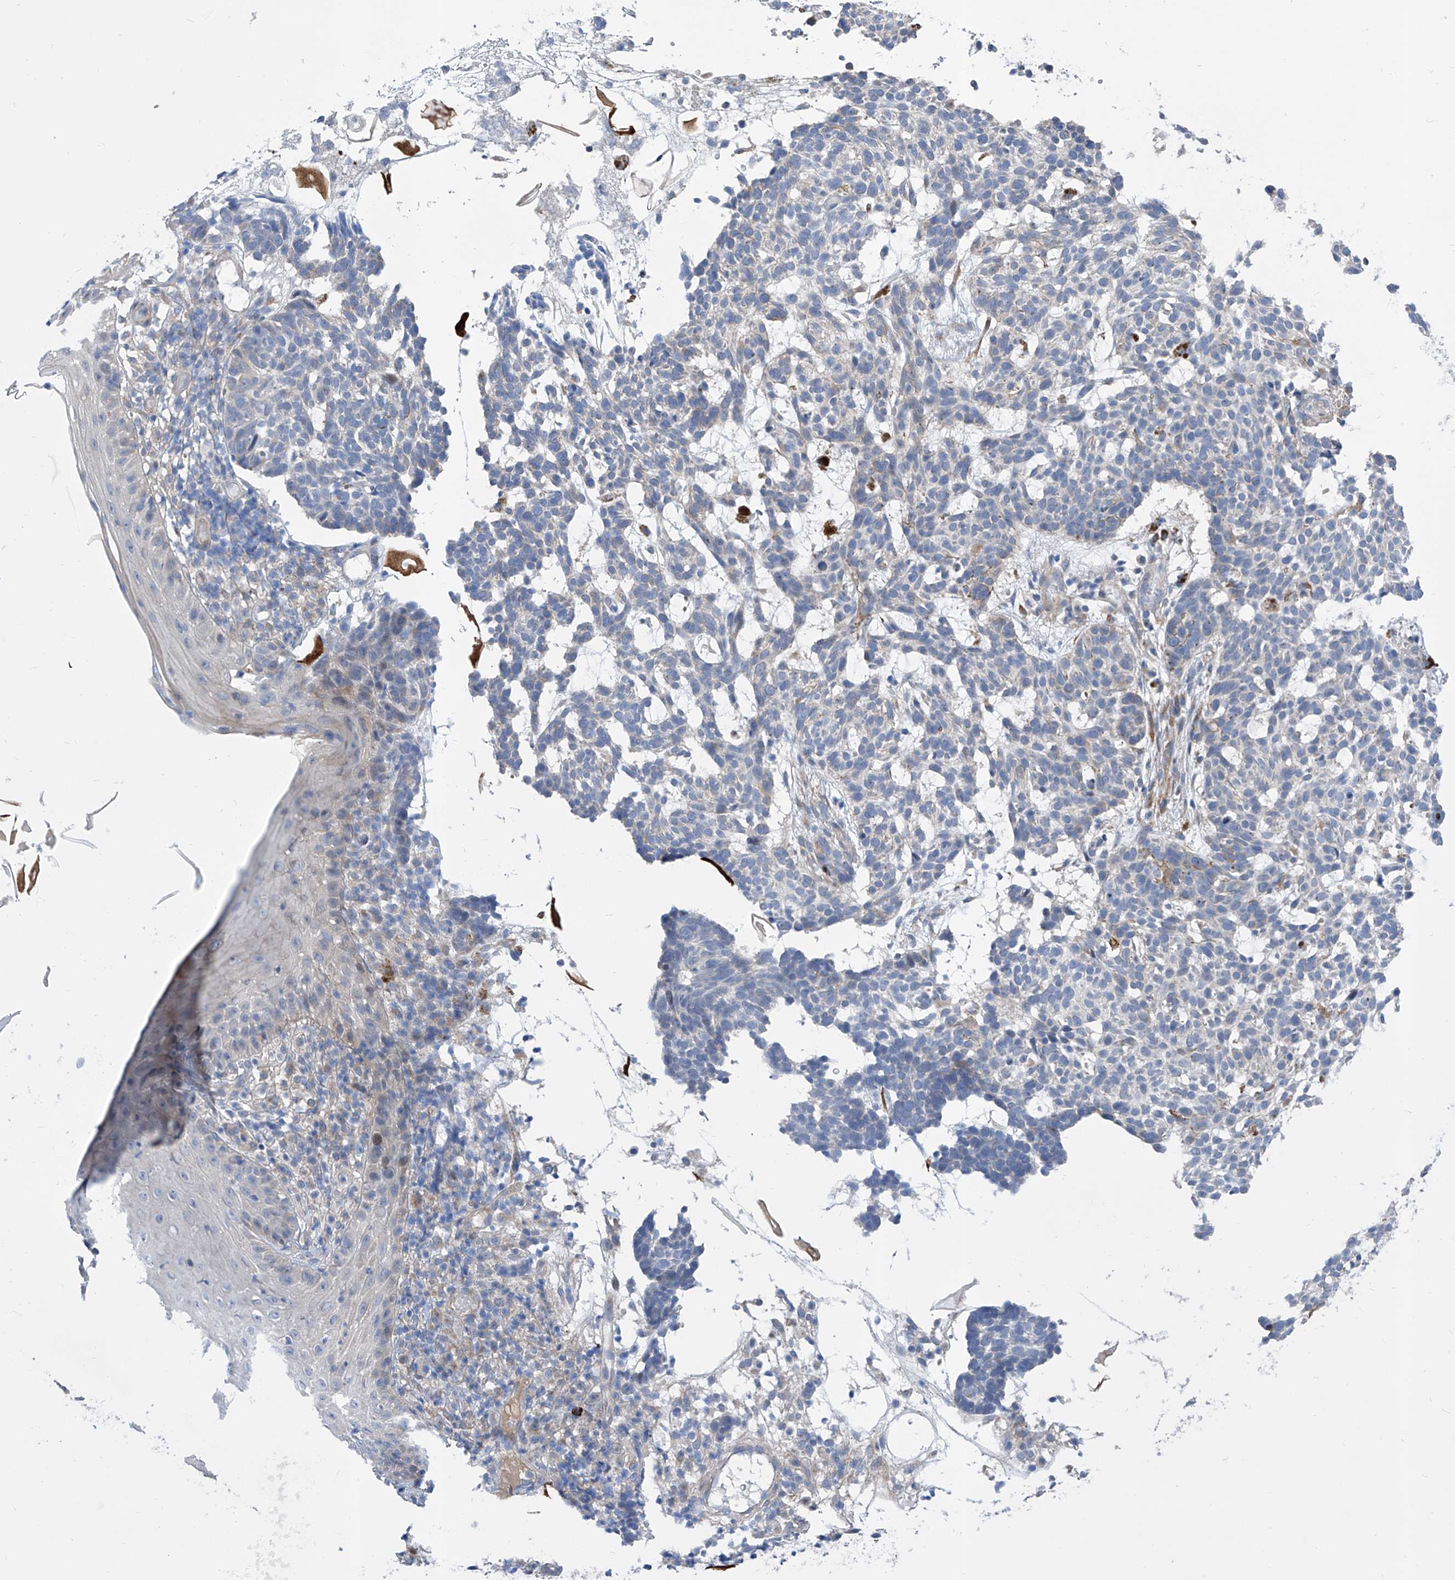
{"staining": {"intensity": "negative", "quantity": "none", "location": "none"}, "tissue": "skin cancer", "cell_type": "Tumor cells", "image_type": "cancer", "snomed": [{"axis": "morphology", "description": "Basal cell carcinoma"}, {"axis": "topography", "description": "Skin"}], "caption": "An IHC photomicrograph of basal cell carcinoma (skin) is shown. There is no staining in tumor cells of basal cell carcinoma (skin).", "gene": "SRBD1", "patient": {"sex": "male", "age": 85}}